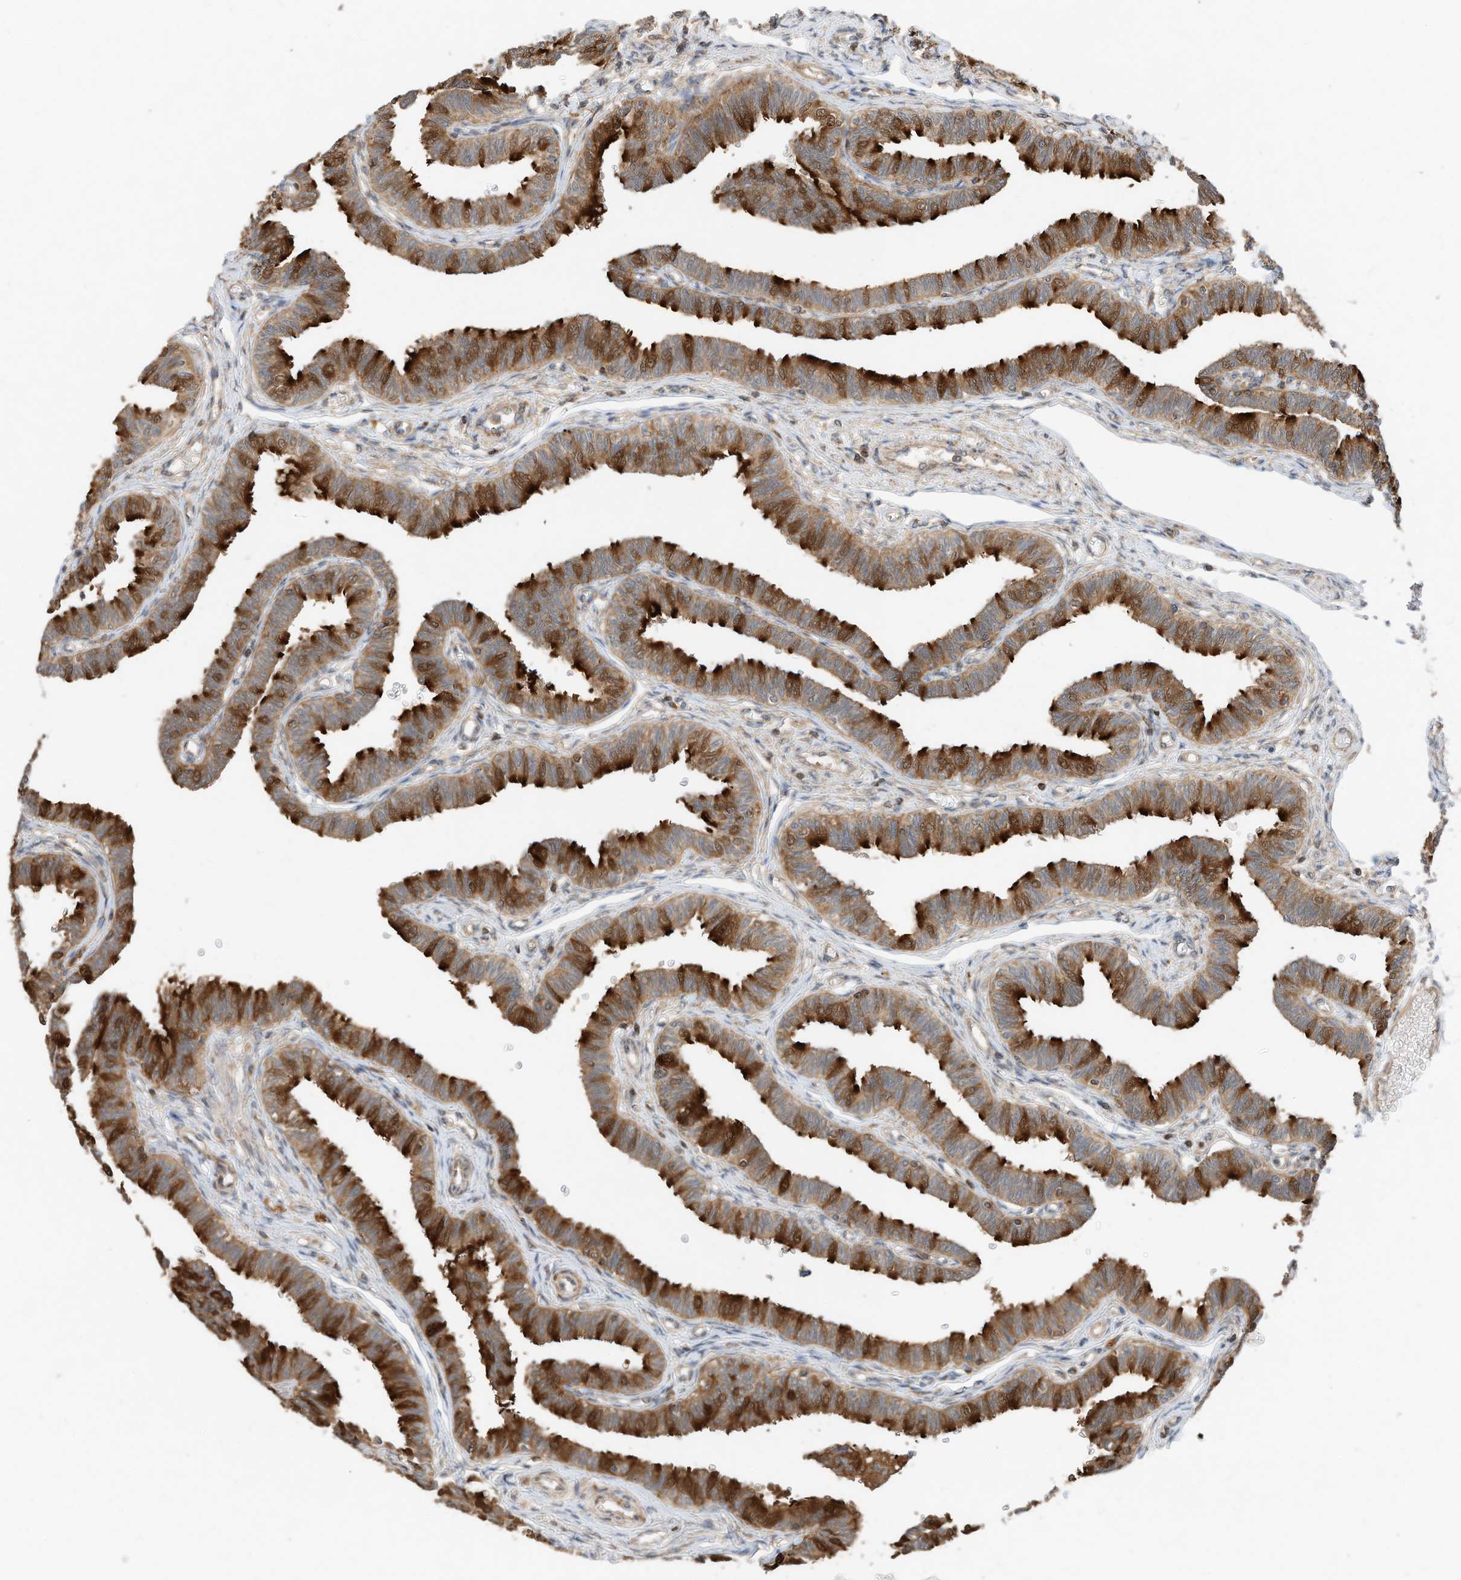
{"staining": {"intensity": "strong", "quantity": ">75%", "location": "cytoplasmic/membranous"}, "tissue": "fallopian tube", "cell_type": "Glandular cells", "image_type": "normal", "snomed": [{"axis": "morphology", "description": "Normal tissue, NOS"}, {"axis": "topography", "description": "Fallopian tube"}, {"axis": "topography", "description": "Ovary"}], "caption": "The image exhibits staining of unremarkable fallopian tube, revealing strong cytoplasmic/membranous protein staining (brown color) within glandular cells. The protein is shown in brown color, while the nuclei are stained blue.", "gene": "CPAMD8", "patient": {"sex": "female", "age": 23}}